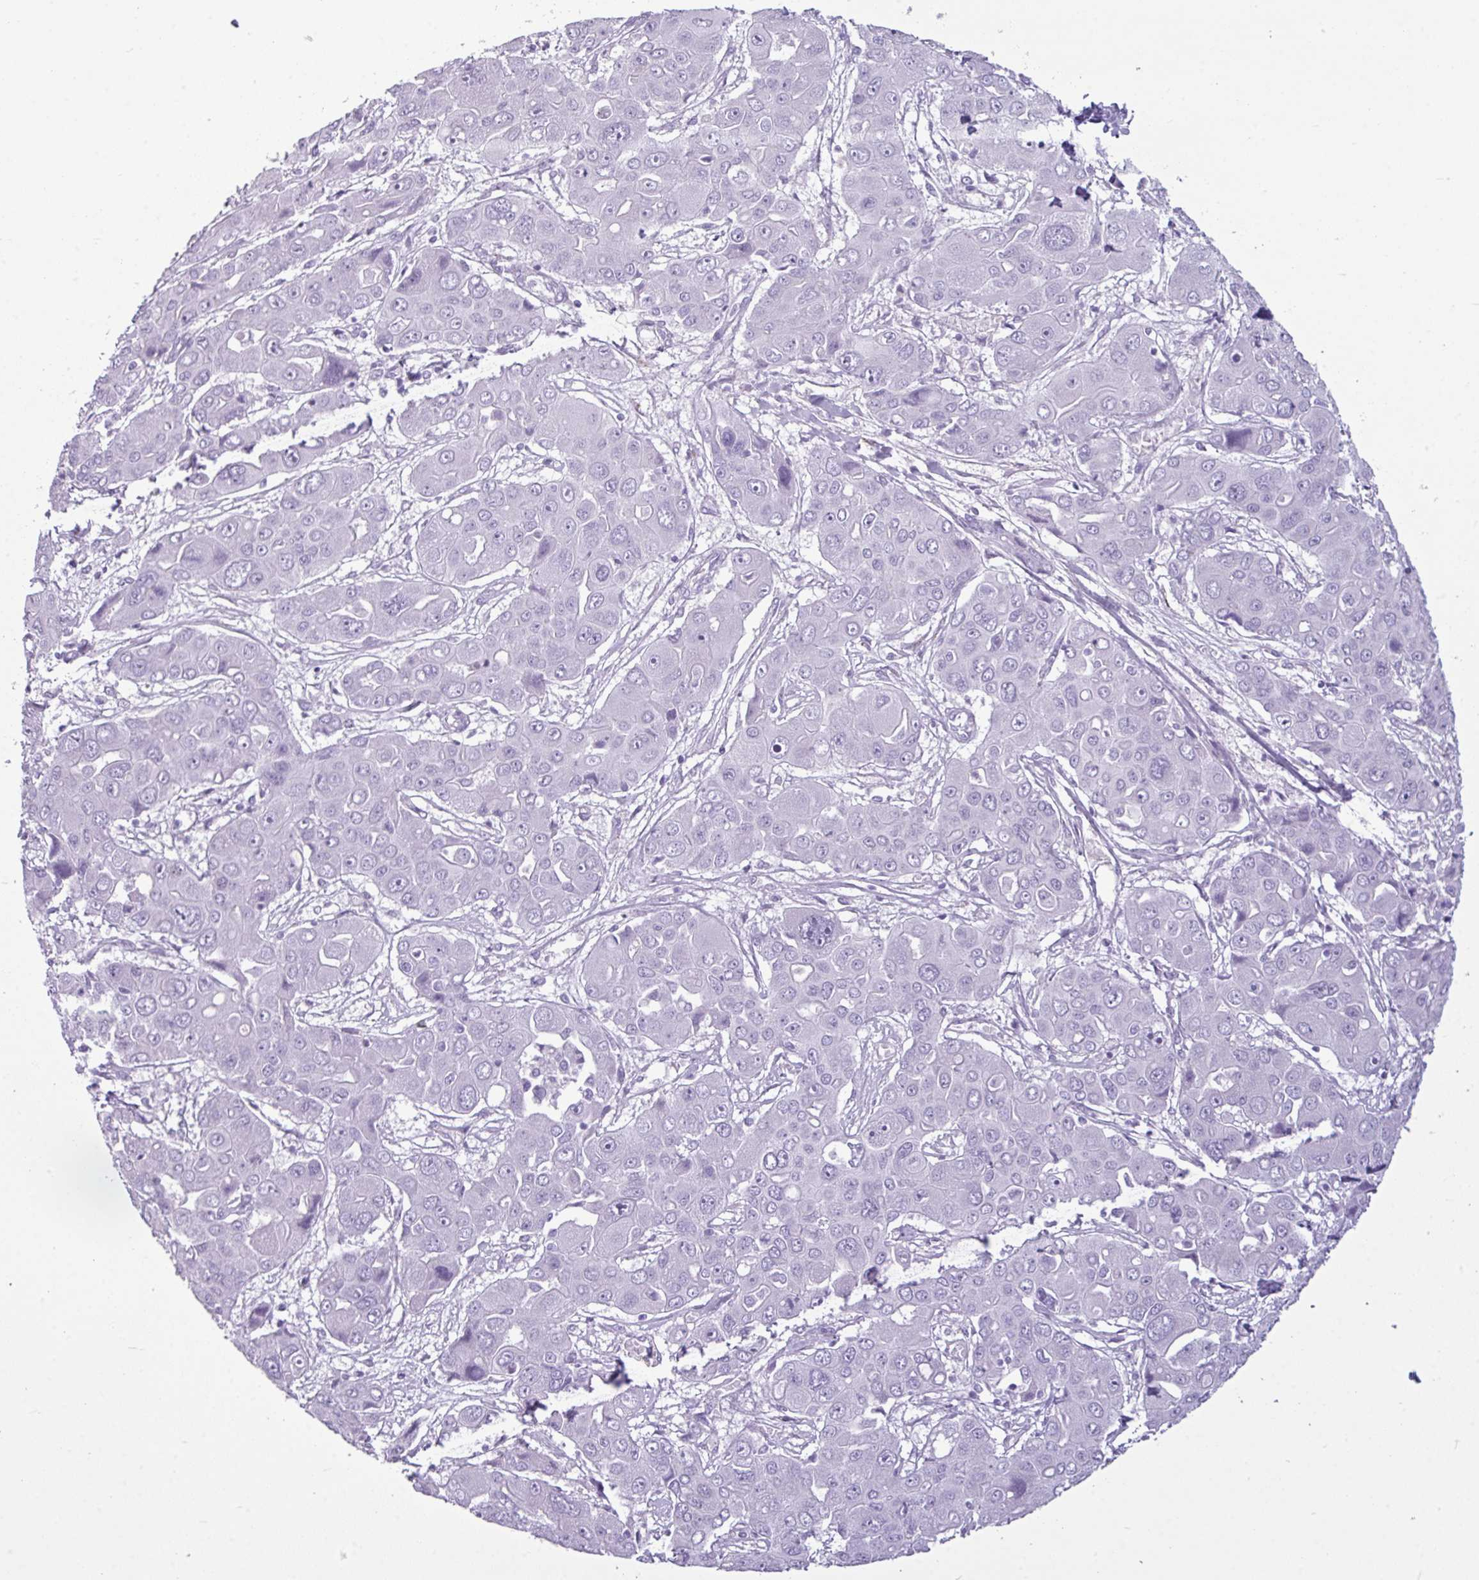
{"staining": {"intensity": "negative", "quantity": "none", "location": "none"}, "tissue": "liver cancer", "cell_type": "Tumor cells", "image_type": "cancer", "snomed": [{"axis": "morphology", "description": "Cholangiocarcinoma"}, {"axis": "topography", "description": "Liver"}], "caption": "Tumor cells show no significant positivity in cholangiocarcinoma (liver).", "gene": "AMY1B", "patient": {"sex": "male", "age": 67}}